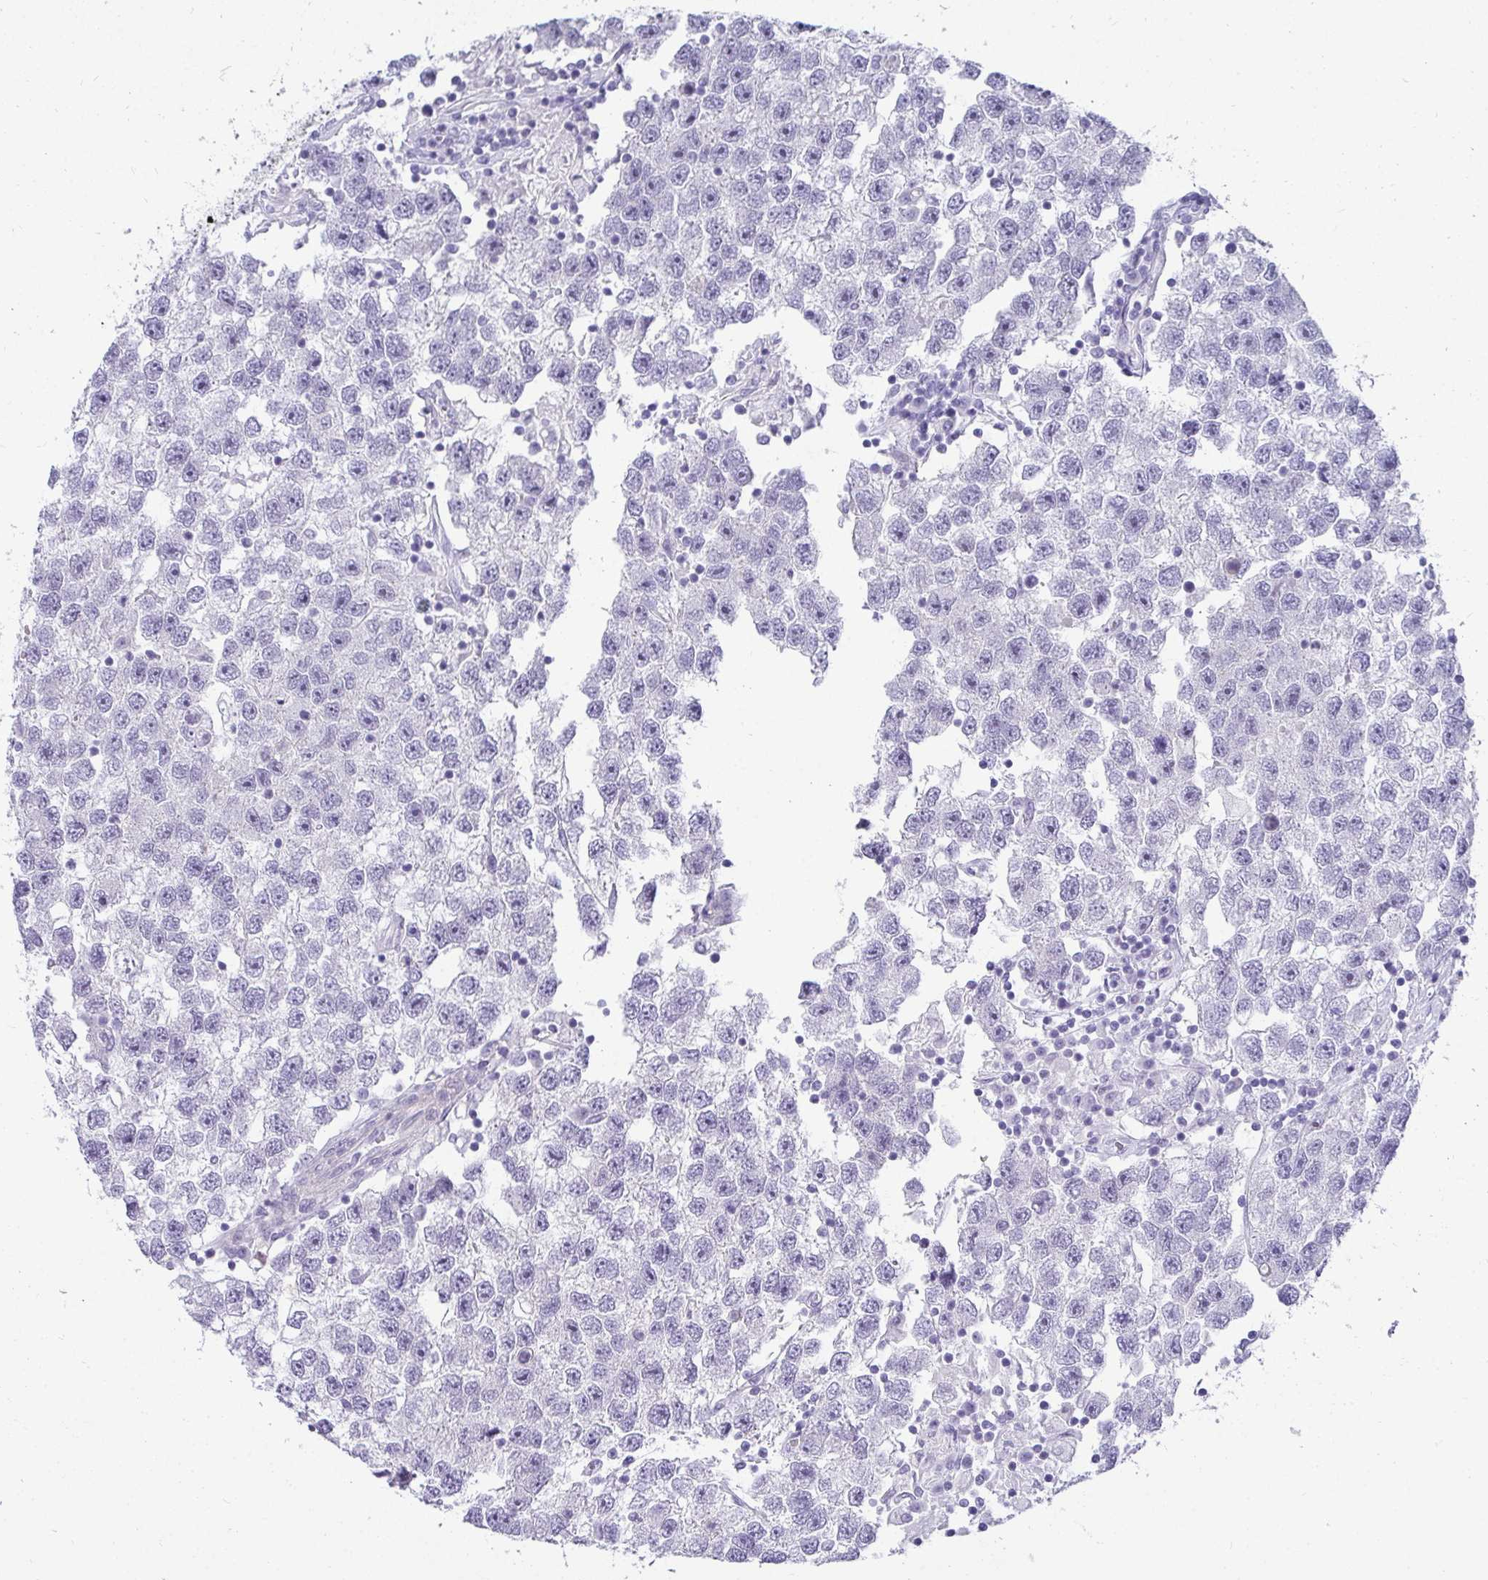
{"staining": {"intensity": "negative", "quantity": "none", "location": "none"}, "tissue": "testis cancer", "cell_type": "Tumor cells", "image_type": "cancer", "snomed": [{"axis": "morphology", "description": "Seminoma, NOS"}, {"axis": "topography", "description": "Testis"}], "caption": "Tumor cells show no significant staining in testis cancer (seminoma).", "gene": "AK5", "patient": {"sex": "male", "age": 26}}